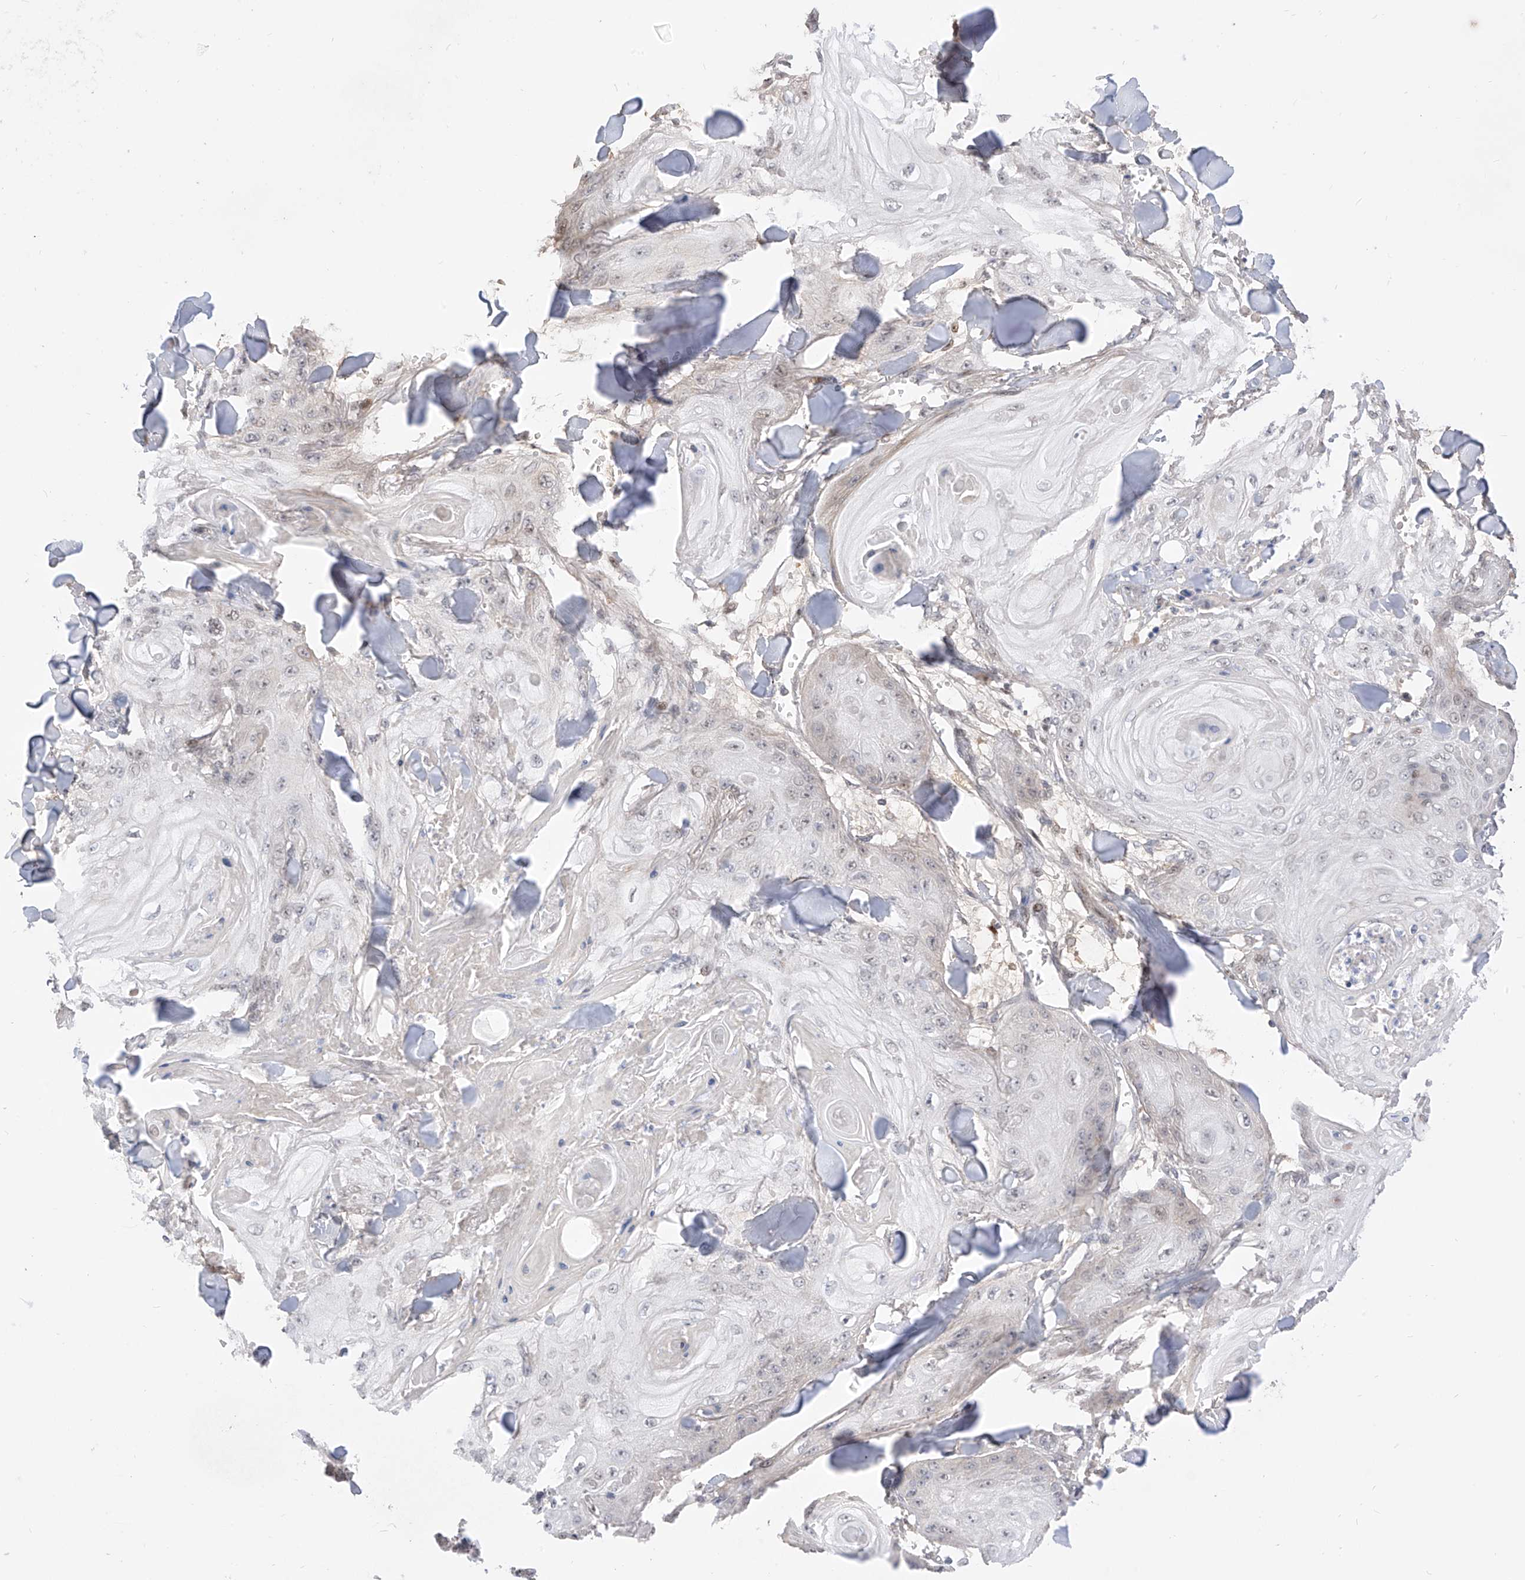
{"staining": {"intensity": "negative", "quantity": "none", "location": "none"}, "tissue": "skin cancer", "cell_type": "Tumor cells", "image_type": "cancer", "snomed": [{"axis": "morphology", "description": "Squamous cell carcinoma, NOS"}, {"axis": "topography", "description": "Skin"}], "caption": "Immunohistochemistry (IHC) of human skin cancer (squamous cell carcinoma) exhibits no staining in tumor cells.", "gene": "LATS1", "patient": {"sex": "male", "age": 74}}